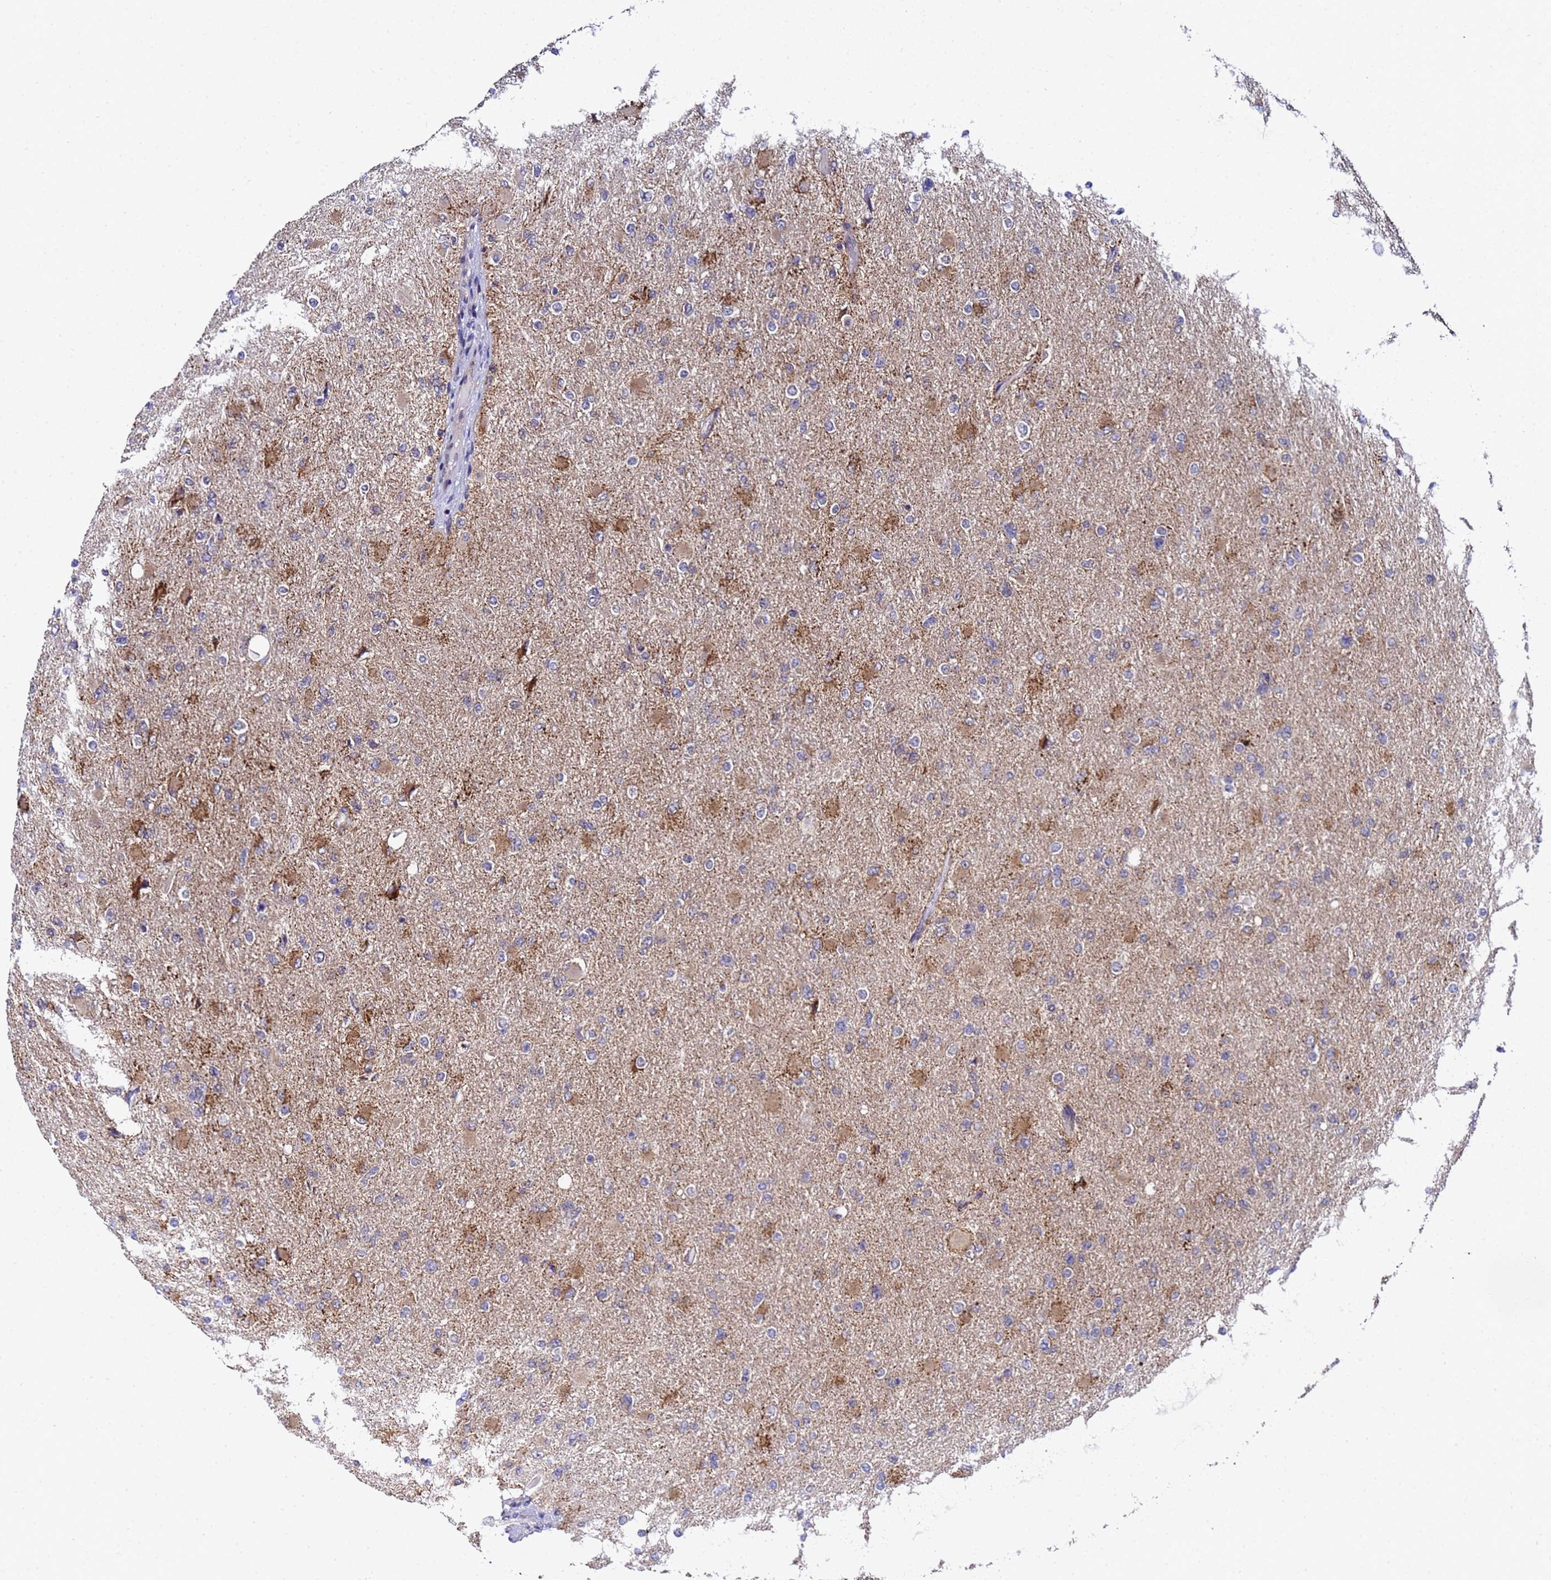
{"staining": {"intensity": "moderate", "quantity": "<25%", "location": "cytoplasmic/membranous"}, "tissue": "glioma", "cell_type": "Tumor cells", "image_type": "cancer", "snomed": [{"axis": "morphology", "description": "Glioma, malignant, High grade"}, {"axis": "topography", "description": "Cerebral cortex"}], "caption": "Immunohistochemistry (DAB) staining of glioma displays moderate cytoplasmic/membranous protein staining in approximately <25% of tumor cells.", "gene": "ANAPC13", "patient": {"sex": "female", "age": 36}}